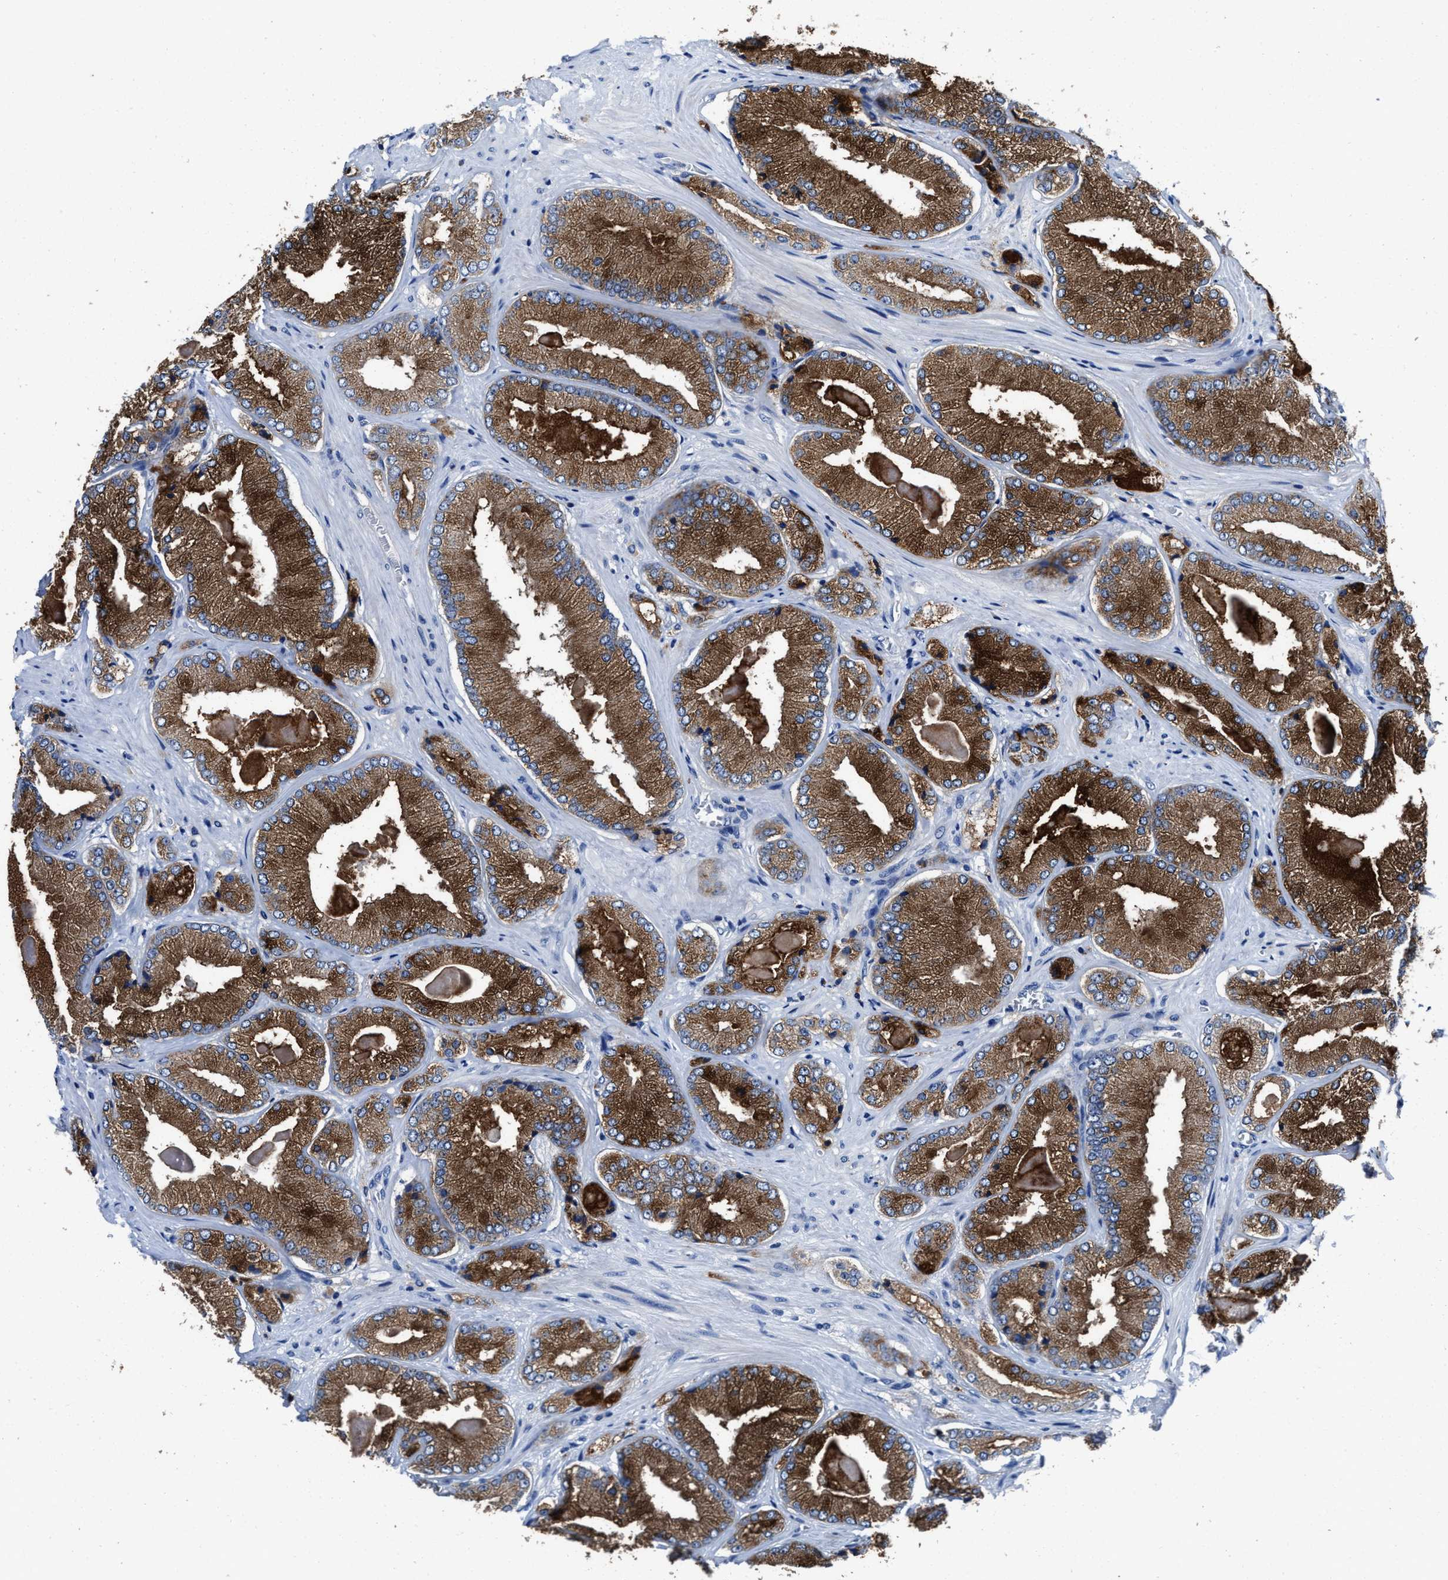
{"staining": {"intensity": "strong", "quantity": ">75%", "location": "cytoplasmic/membranous"}, "tissue": "prostate cancer", "cell_type": "Tumor cells", "image_type": "cancer", "snomed": [{"axis": "morphology", "description": "Adenocarcinoma, Low grade"}, {"axis": "topography", "description": "Prostate"}], "caption": "Protein expression analysis of human low-grade adenocarcinoma (prostate) reveals strong cytoplasmic/membranous positivity in about >75% of tumor cells.", "gene": "UBR4", "patient": {"sex": "male", "age": 65}}